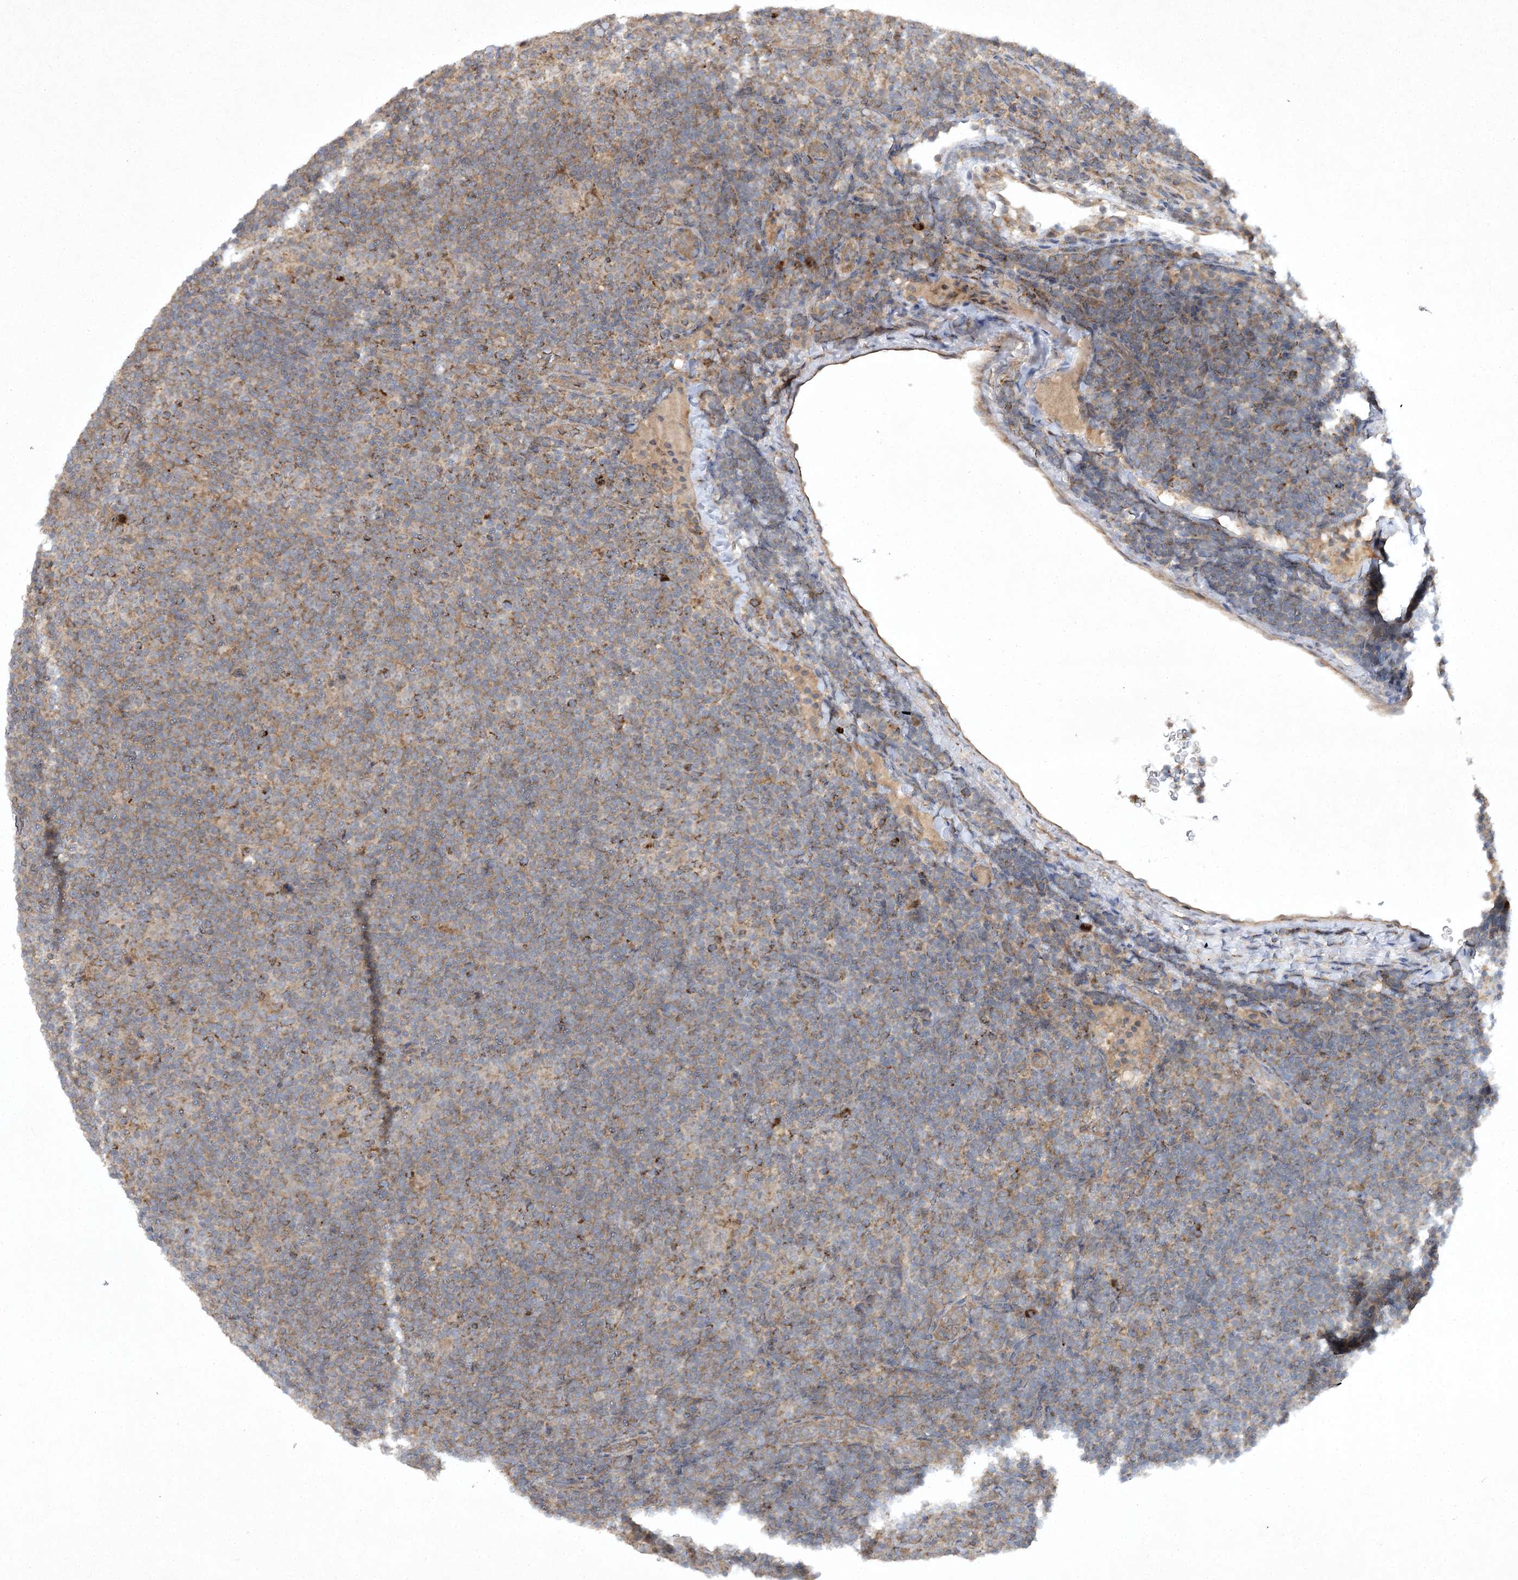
{"staining": {"intensity": "weak", "quantity": "25%-75%", "location": "cytoplasmic/membranous"}, "tissue": "lymphoma", "cell_type": "Tumor cells", "image_type": "cancer", "snomed": [{"axis": "morphology", "description": "Hodgkin's disease, NOS"}, {"axis": "topography", "description": "Lymph node"}], "caption": "Hodgkin's disease was stained to show a protein in brown. There is low levels of weak cytoplasmic/membranous staining in about 25%-75% of tumor cells.", "gene": "TRAF3IP1", "patient": {"sex": "female", "age": 57}}